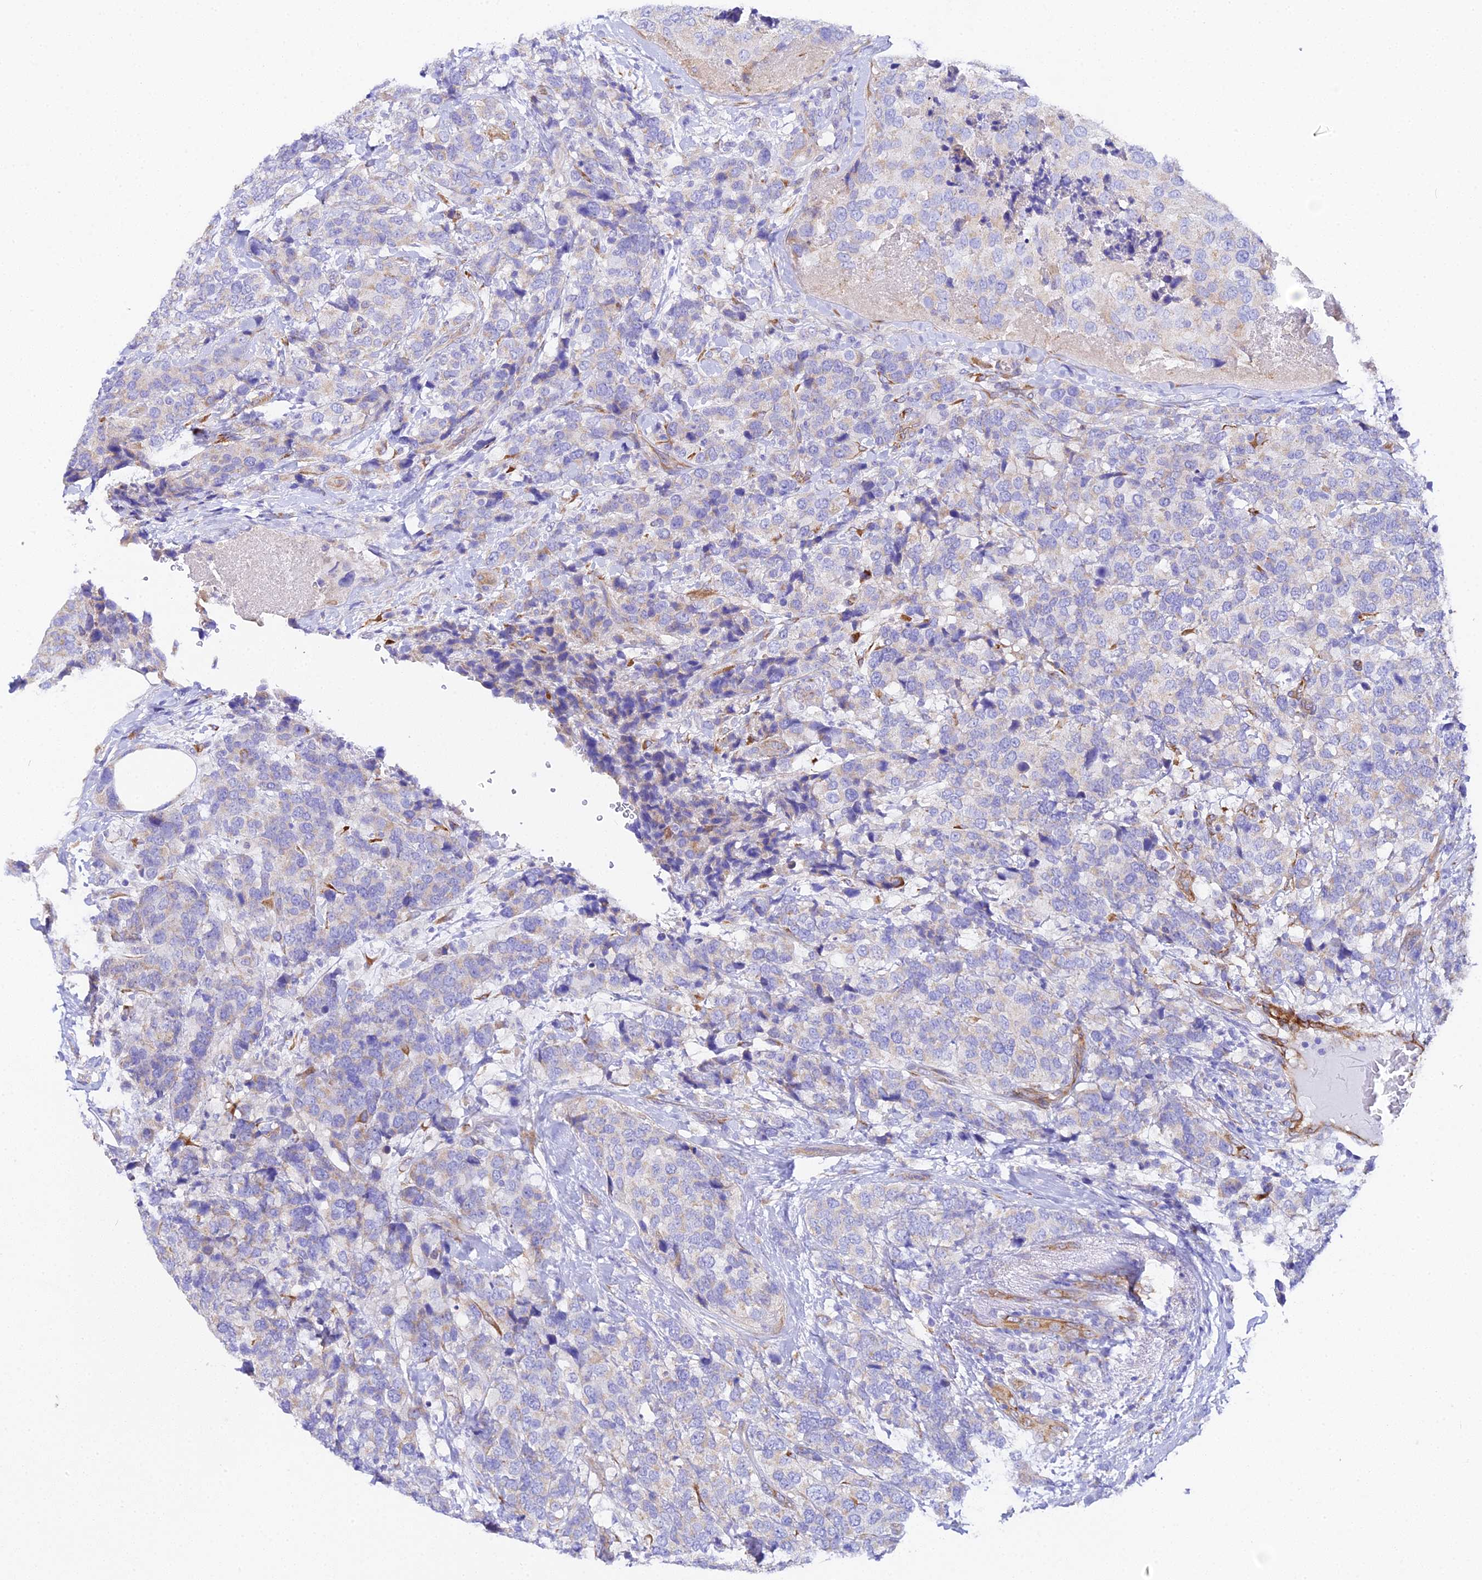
{"staining": {"intensity": "weak", "quantity": "<25%", "location": "cytoplasmic/membranous"}, "tissue": "breast cancer", "cell_type": "Tumor cells", "image_type": "cancer", "snomed": [{"axis": "morphology", "description": "Lobular carcinoma"}, {"axis": "topography", "description": "Breast"}], "caption": "Protein analysis of breast cancer (lobular carcinoma) shows no significant positivity in tumor cells.", "gene": "CFAP45", "patient": {"sex": "female", "age": 59}}